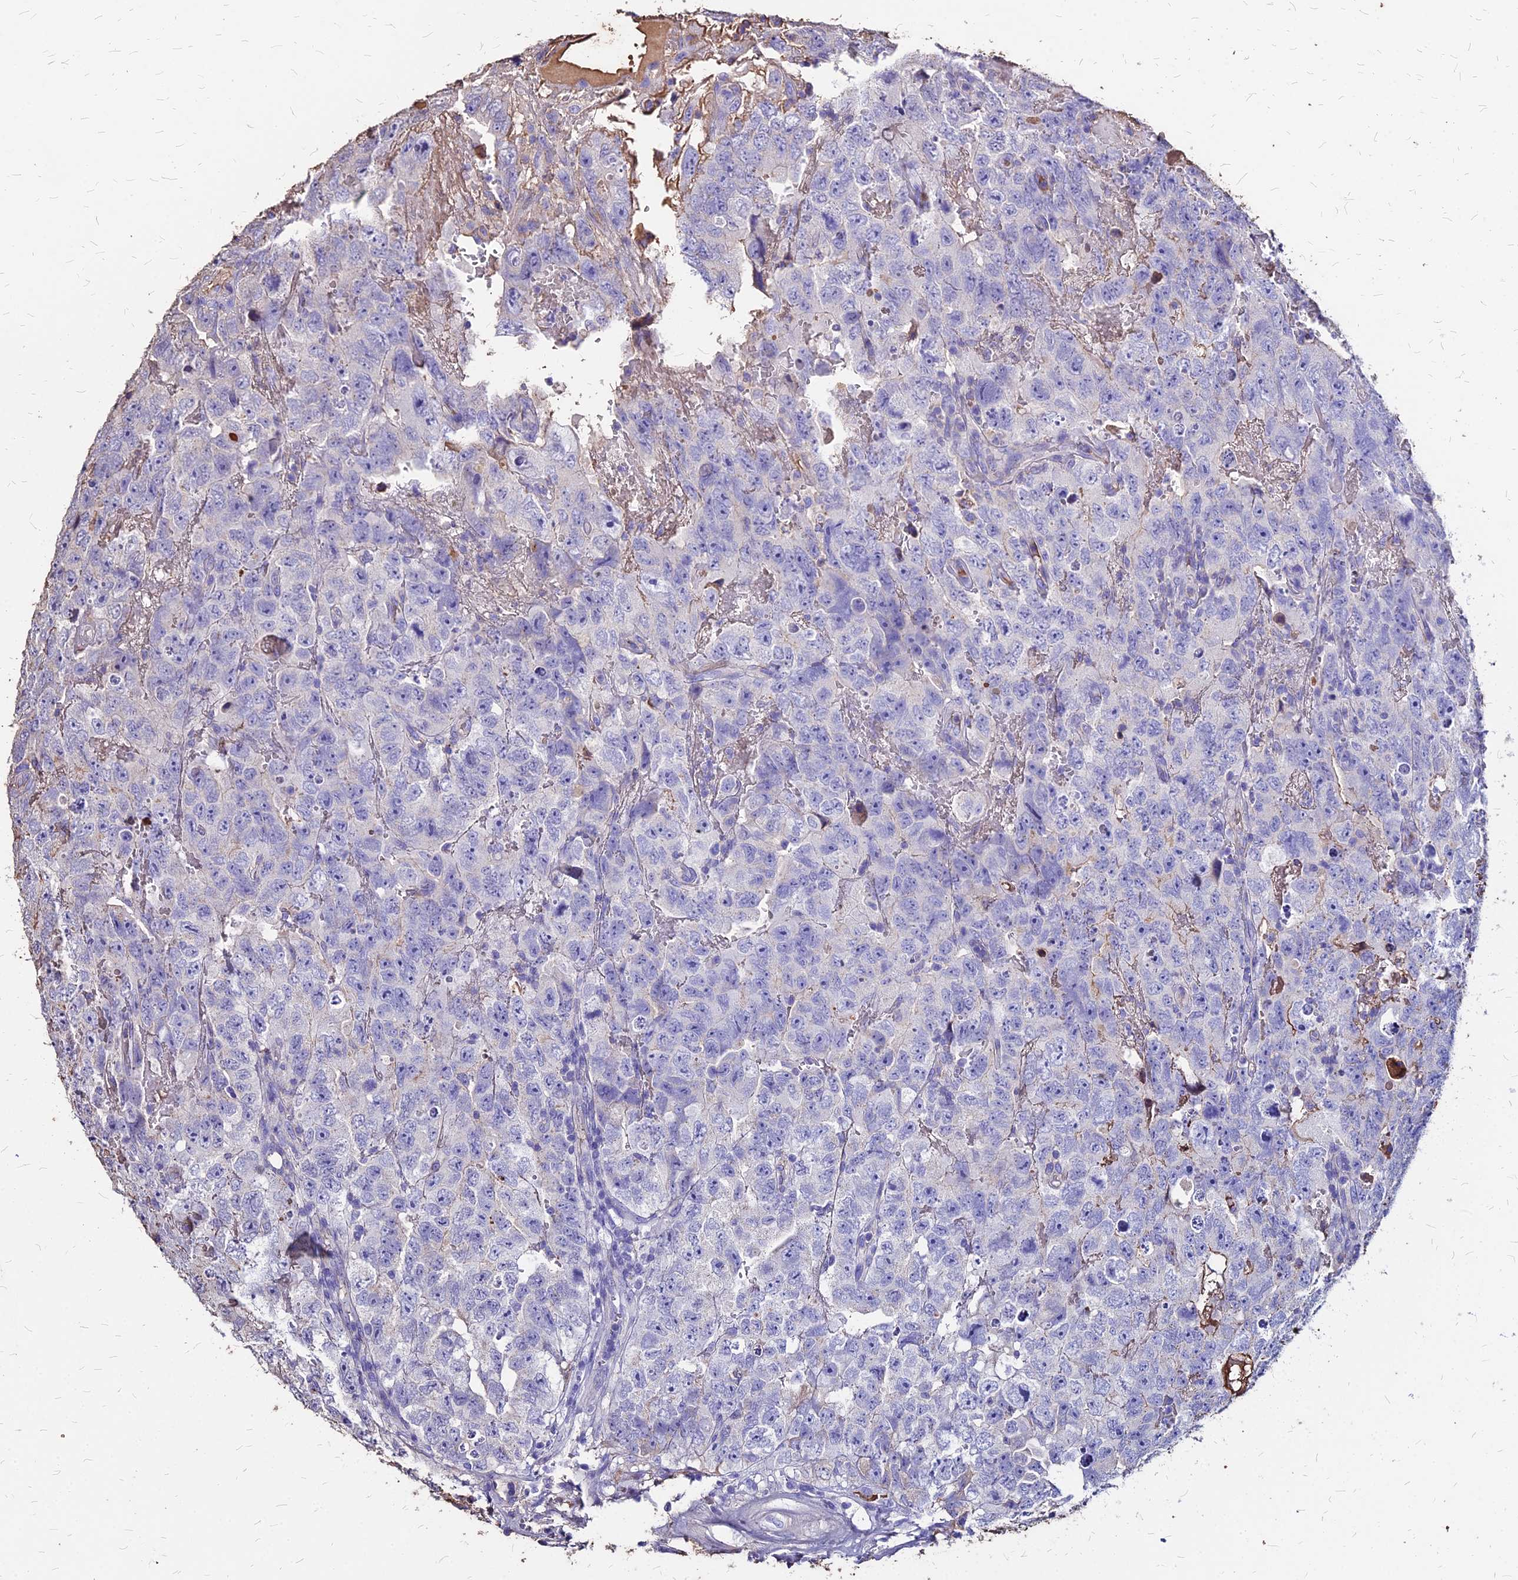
{"staining": {"intensity": "negative", "quantity": "none", "location": "none"}, "tissue": "testis cancer", "cell_type": "Tumor cells", "image_type": "cancer", "snomed": [{"axis": "morphology", "description": "Carcinoma, Embryonal, NOS"}, {"axis": "topography", "description": "Testis"}], "caption": "Human testis cancer (embryonal carcinoma) stained for a protein using IHC displays no expression in tumor cells.", "gene": "NME5", "patient": {"sex": "male", "age": 45}}